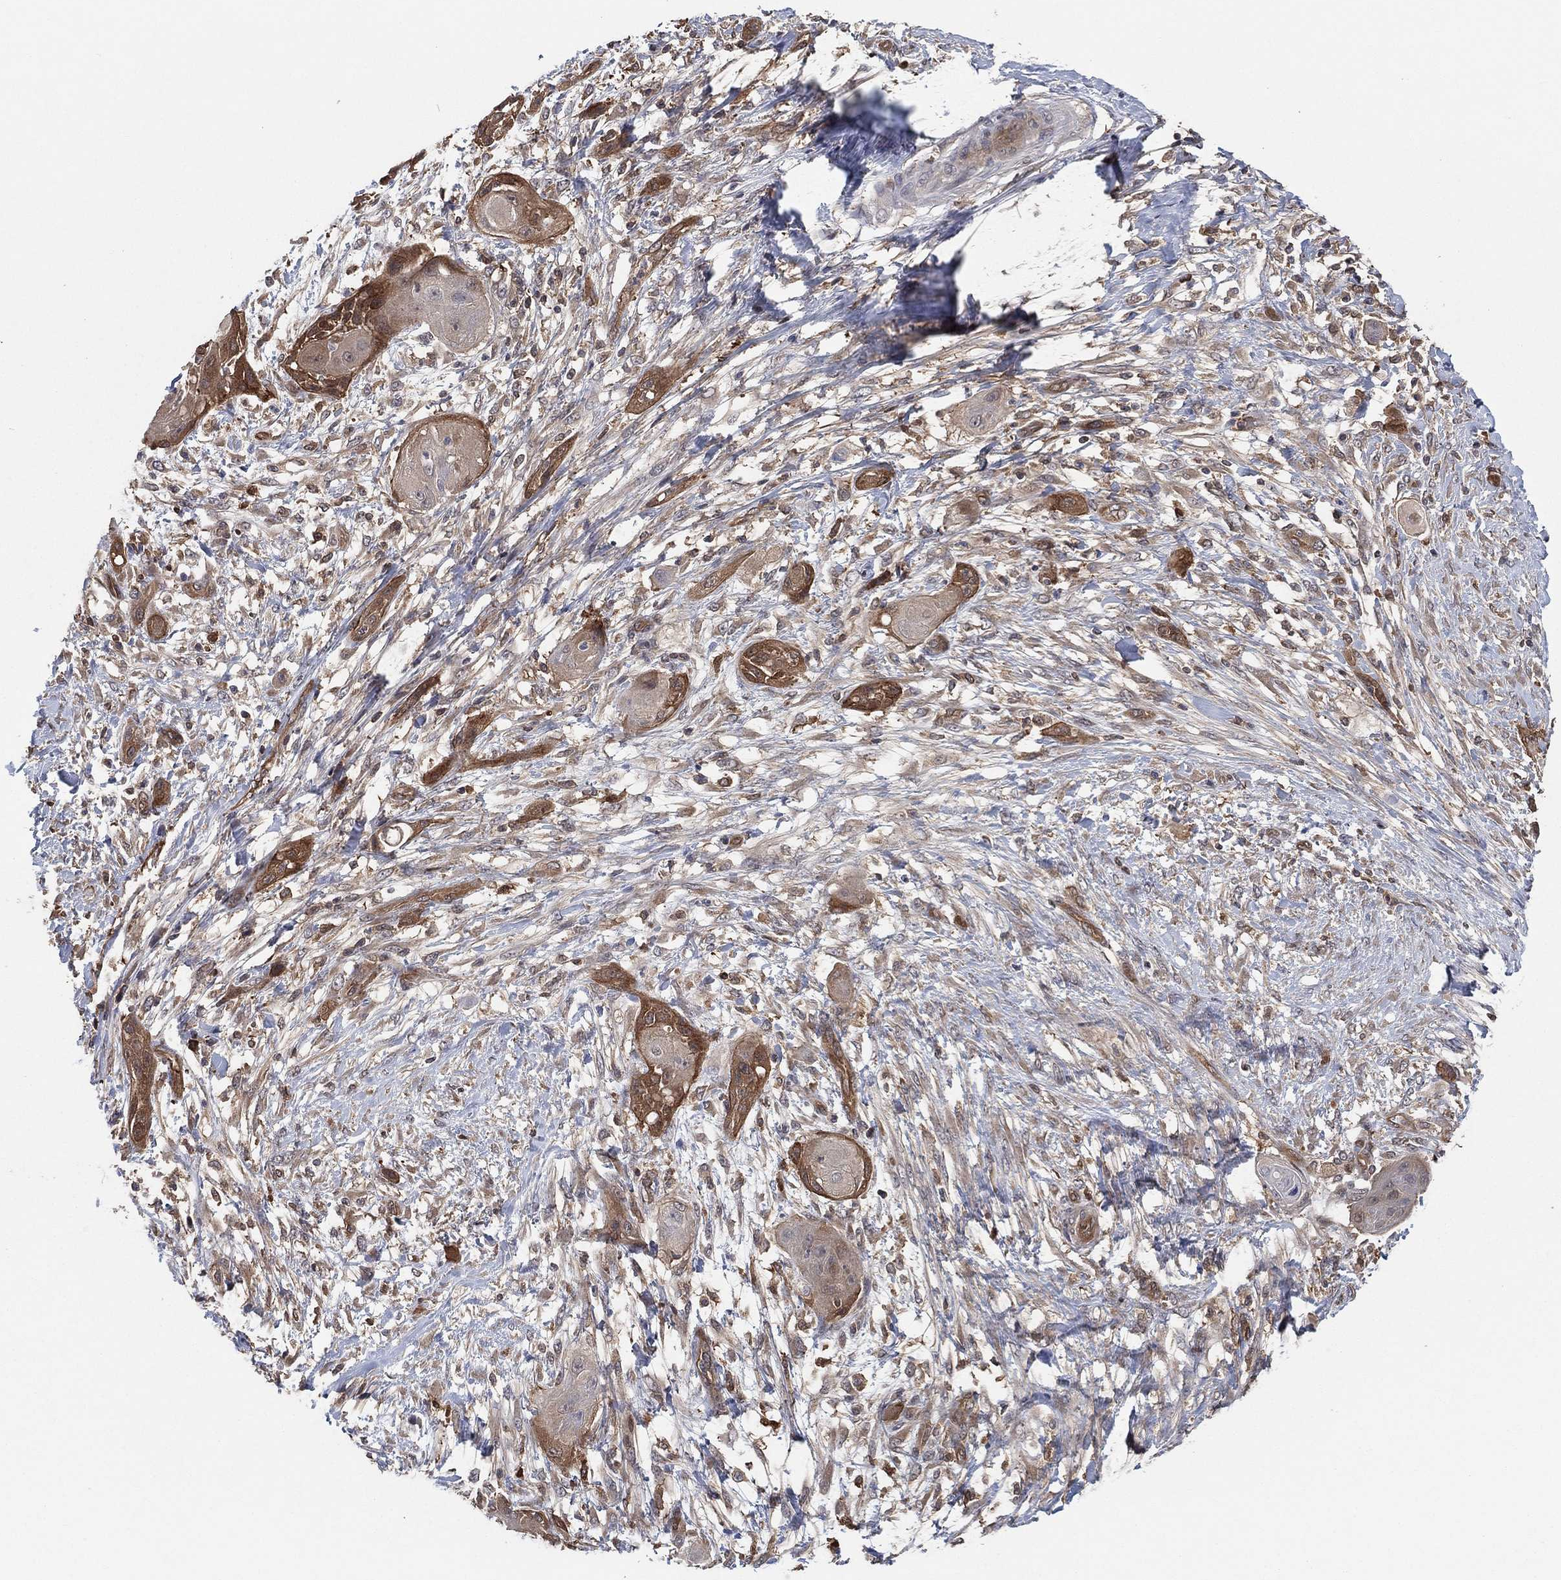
{"staining": {"intensity": "moderate", "quantity": "<25%", "location": "cytoplasmic/membranous"}, "tissue": "skin cancer", "cell_type": "Tumor cells", "image_type": "cancer", "snomed": [{"axis": "morphology", "description": "Squamous cell carcinoma, NOS"}, {"axis": "topography", "description": "Skin"}], "caption": "DAB immunohistochemical staining of skin squamous cell carcinoma reveals moderate cytoplasmic/membranous protein expression in about <25% of tumor cells. Ihc stains the protein in brown and the nuclei are stained blue.", "gene": "PSMG4", "patient": {"sex": "male", "age": 62}}